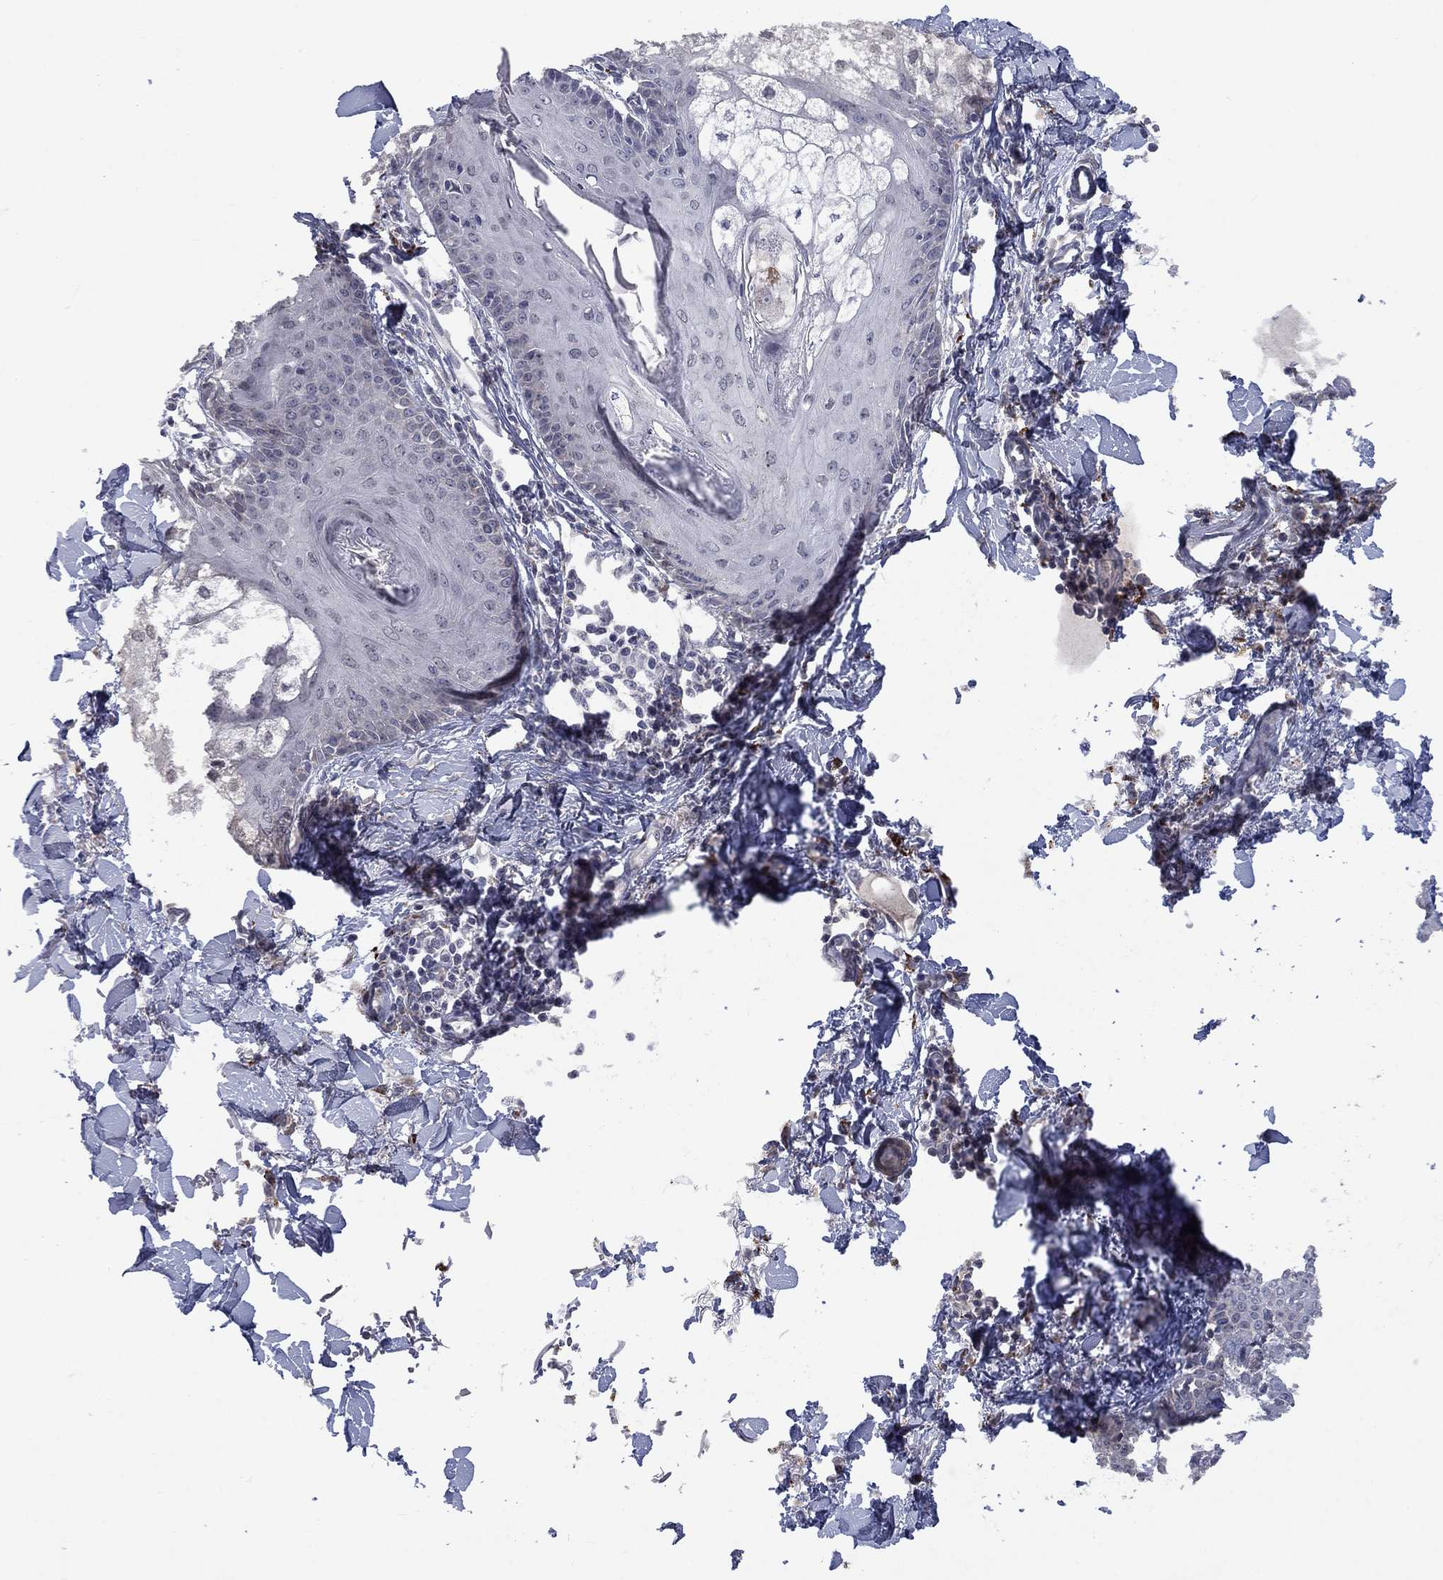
{"staining": {"intensity": "negative", "quantity": "none", "location": "none"}, "tissue": "skin", "cell_type": "Fibroblasts", "image_type": "normal", "snomed": [{"axis": "morphology", "description": "Normal tissue, NOS"}, {"axis": "topography", "description": "Skin"}], "caption": "IHC of benign human skin shows no expression in fibroblasts.", "gene": "SPATA33", "patient": {"sex": "male", "age": 76}}